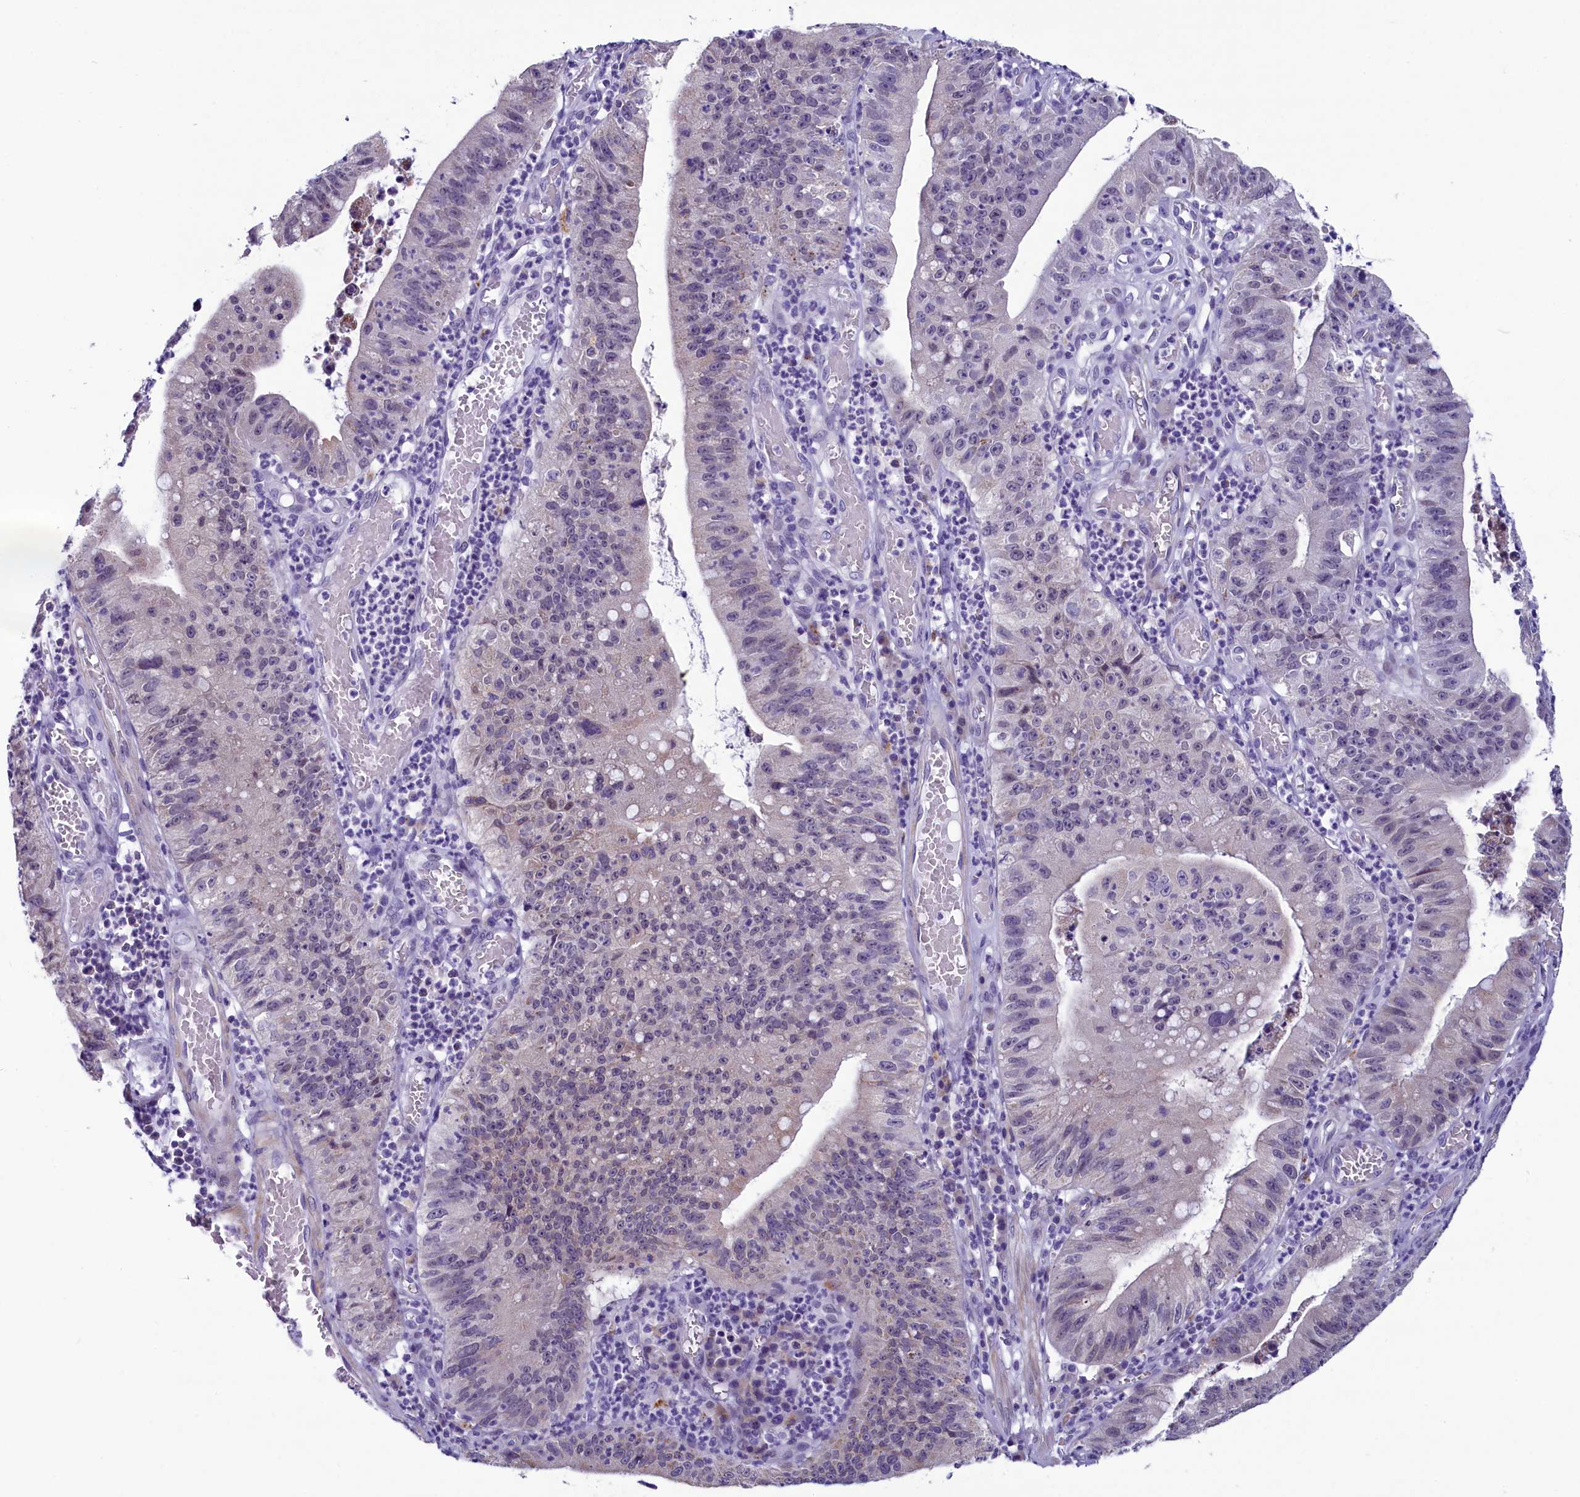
{"staining": {"intensity": "negative", "quantity": "none", "location": "none"}, "tissue": "stomach cancer", "cell_type": "Tumor cells", "image_type": "cancer", "snomed": [{"axis": "morphology", "description": "Adenocarcinoma, NOS"}, {"axis": "topography", "description": "Stomach"}], "caption": "Tumor cells are negative for brown protein staining in stomach cancer (adenocarcinoma).", "gene": "SCD5", "patient": {"sex": "male", "age": 59}}